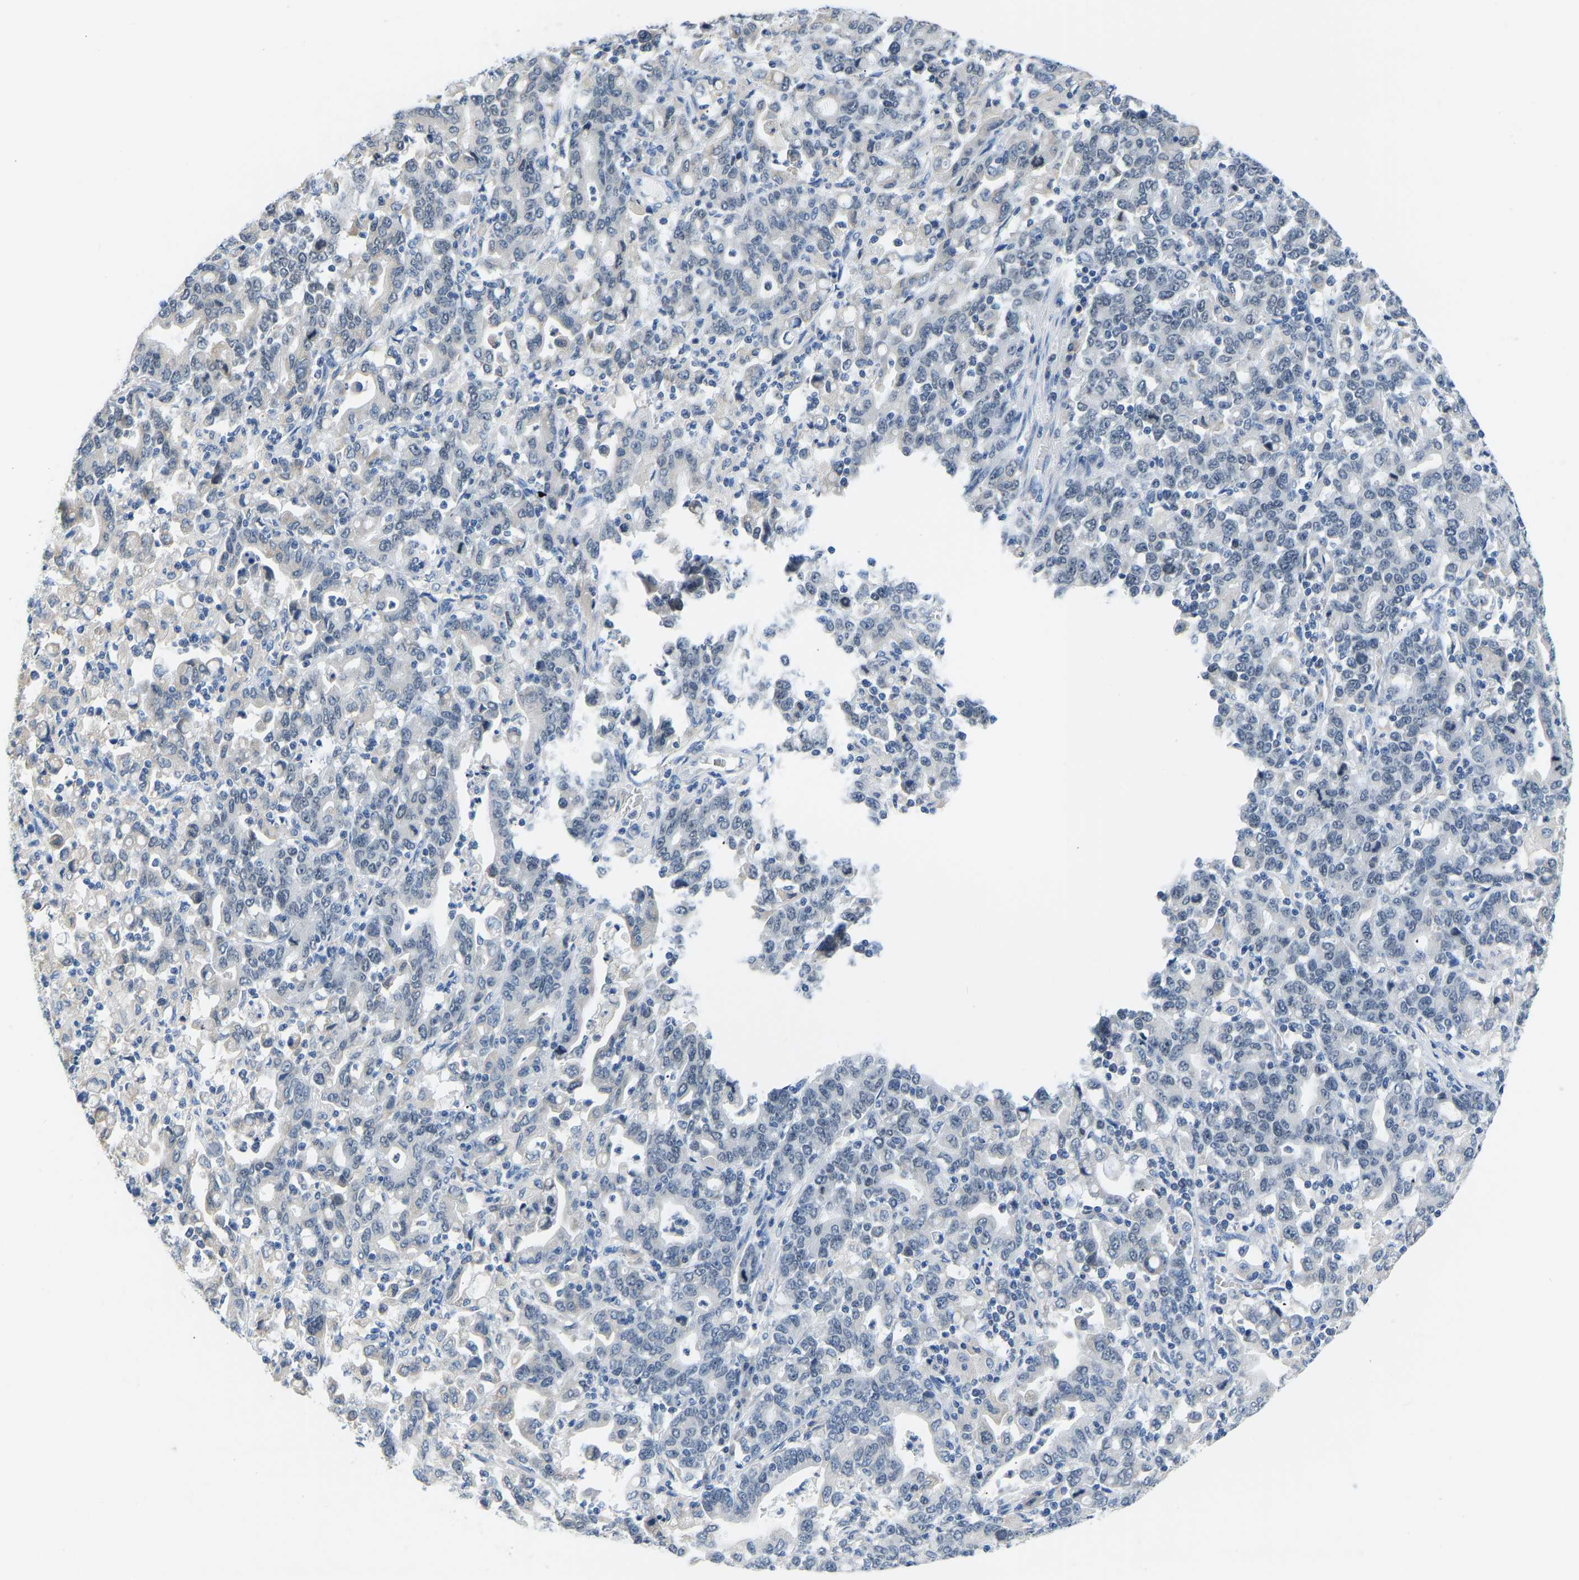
{"staining": {"intensity": "negative", "quantity": "none", "location": "none"}, "tissue": "stomach cancer", "cell_type": "Tumor cells", "image_type": "cancer", "snomed": [{"axis": "morphology", "description": "Adenocarcinoma, NOS"}, {"axis": "topography", "description": "Stomach, upper"}], "caption": "A high-resolution image shows immunohistochemistry staining of stomach adenocarcinoma, which demonstrates no significant positivity in tumor cells.", "gene": "VRK1", "patient": {"sex": "male", "age": 69}}